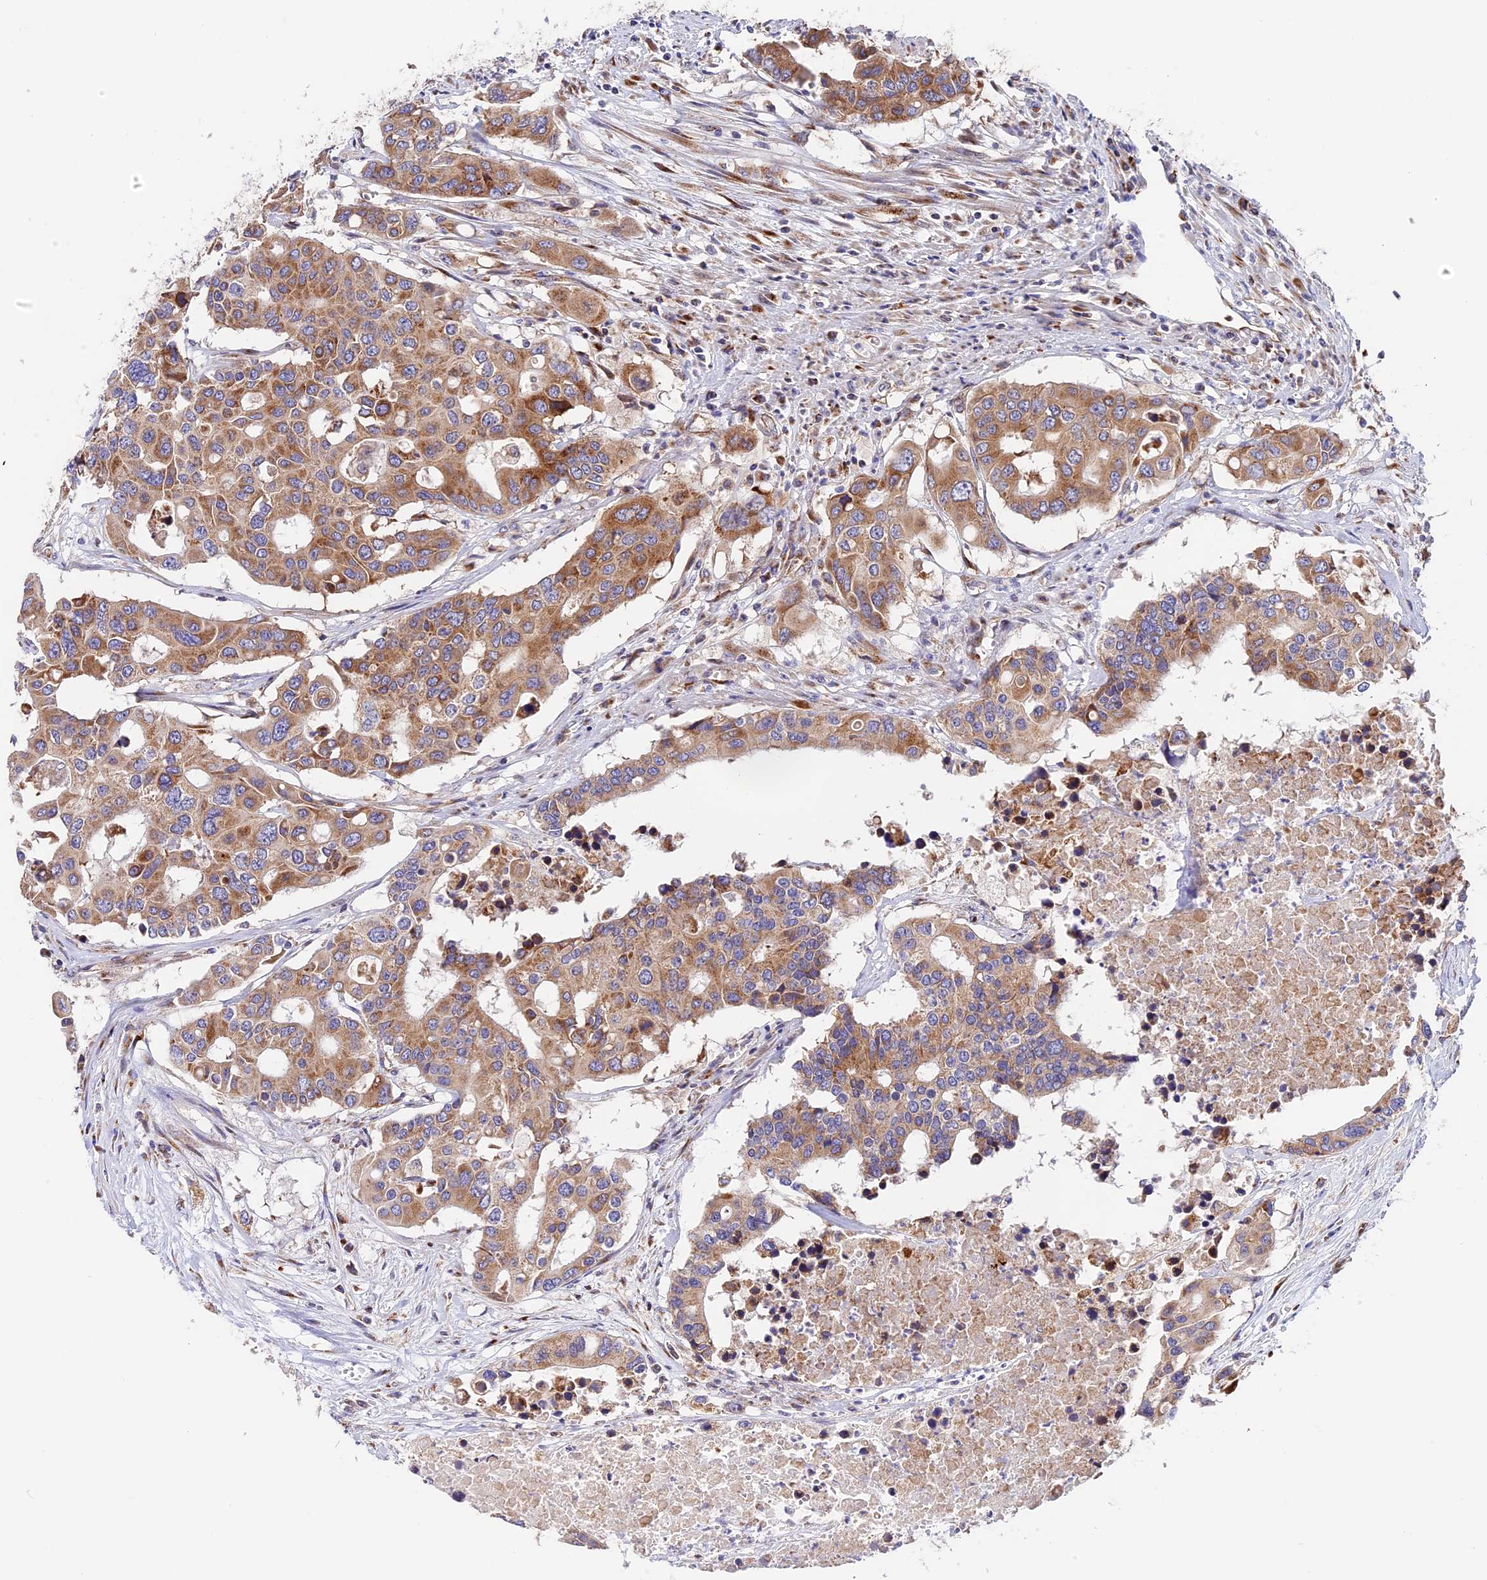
{"staining": {"intensity": "moderate", "quantity": ">75%", "location": "cytoplasmic/membranous"}, "tissue": "colorectal cancer", "cell_type": "Tumor cells", "image_type": "cancer", "snomed": [{"axis": "morphology", "description": "Adenocarcinoma, NOS"}, {"axis": "topography", "description": "Colon"}], "caption": "Protein analysis of colorectal cancer (adenocarcinoma) tissue demonstrates moderate cytoplasmic/membranous positivity in about >75% of tumor cells.", "gene": "MRAS", "patient": {"sex": "male", "age": 77}}